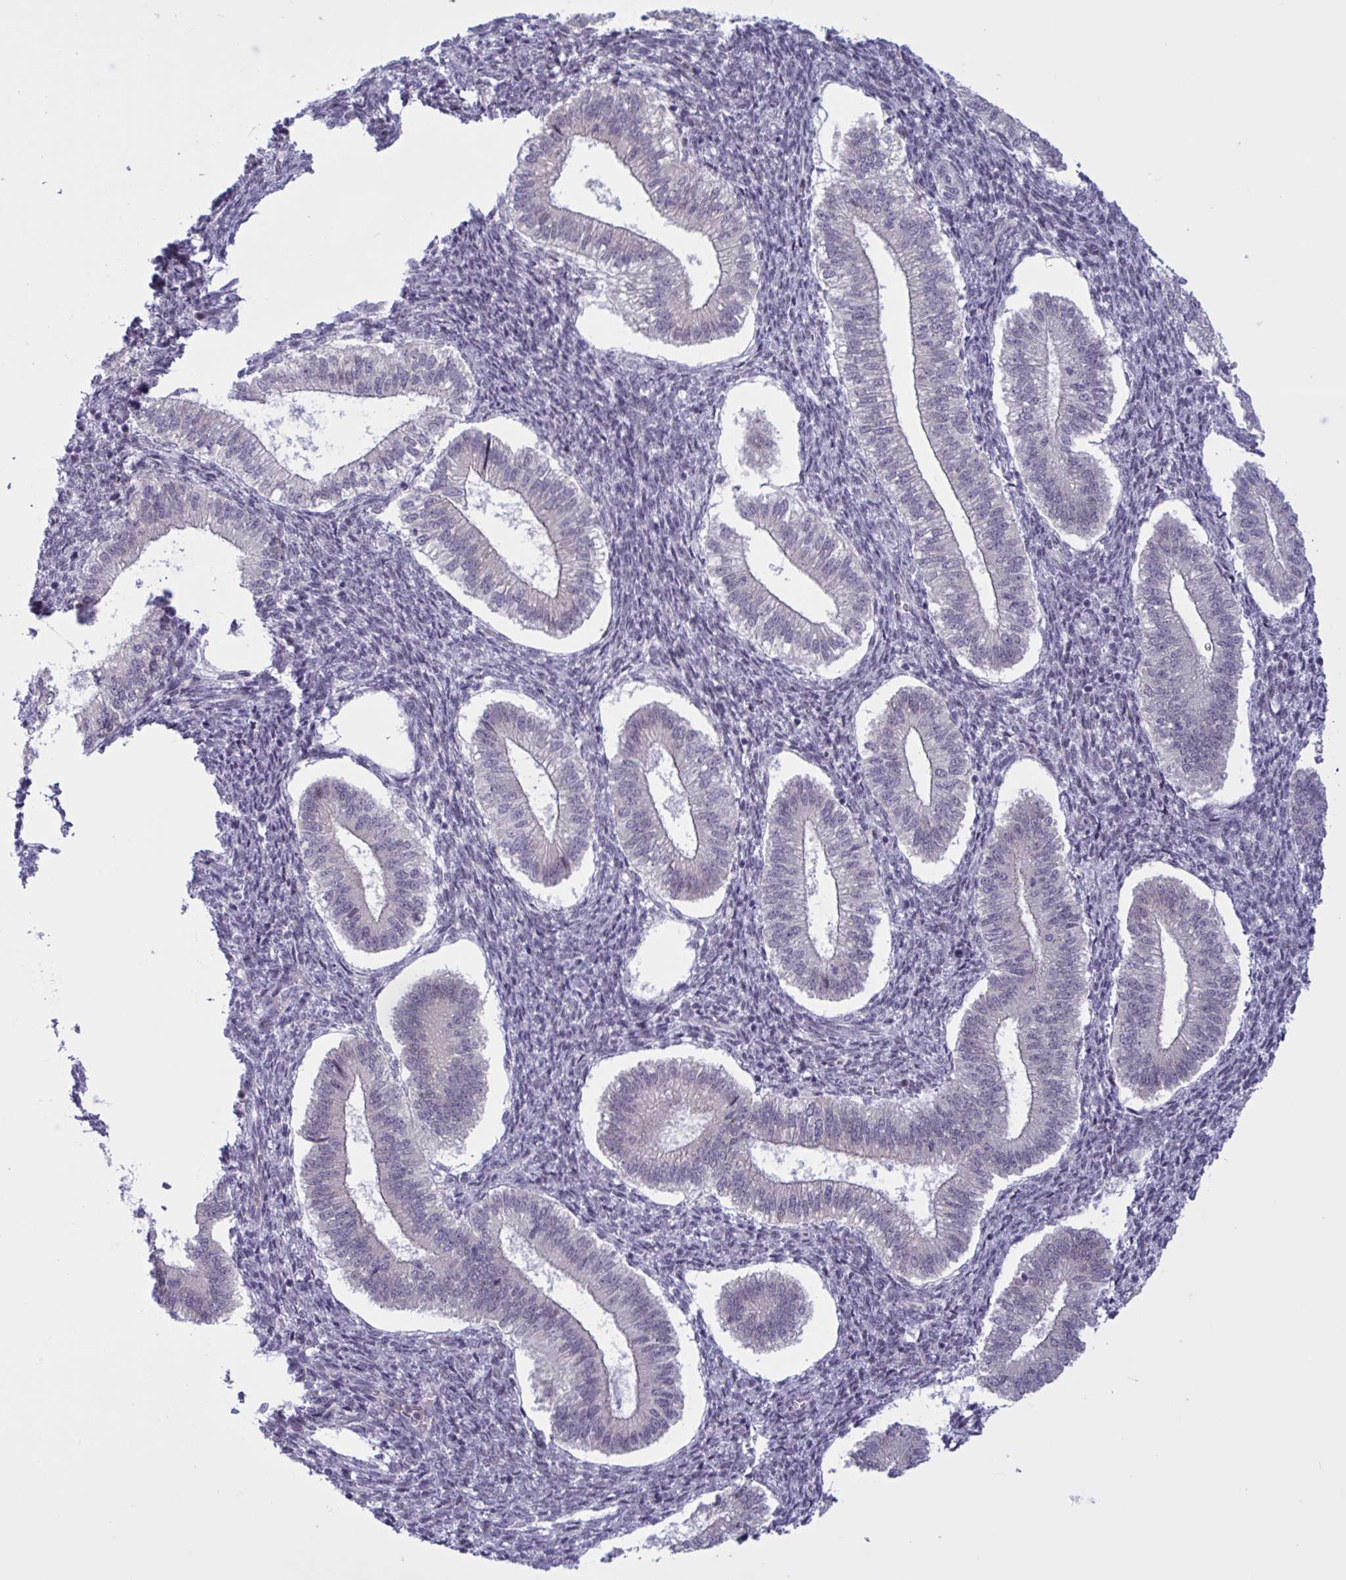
{"staining": {"intensity": "negative", "quantity": "none", "location": "none"}, "tissue": "endometrium", "cell_type": "Cells in endometrial stroma", "image_type": "normal", "snomed": [{"axis": "morphology", "description": "Normal tissue, NOS"}, {"axis": "topography", "description": "Endometrium"}], "caption": "Immunohistochemistry (IHC) photomicrograph of normal human endometrium stained for a protein (brown), which exhibits no staining in cells in endometrial stroma.", "gene": "PRMT6", "patient": {"sex": "female", "age": 25}}